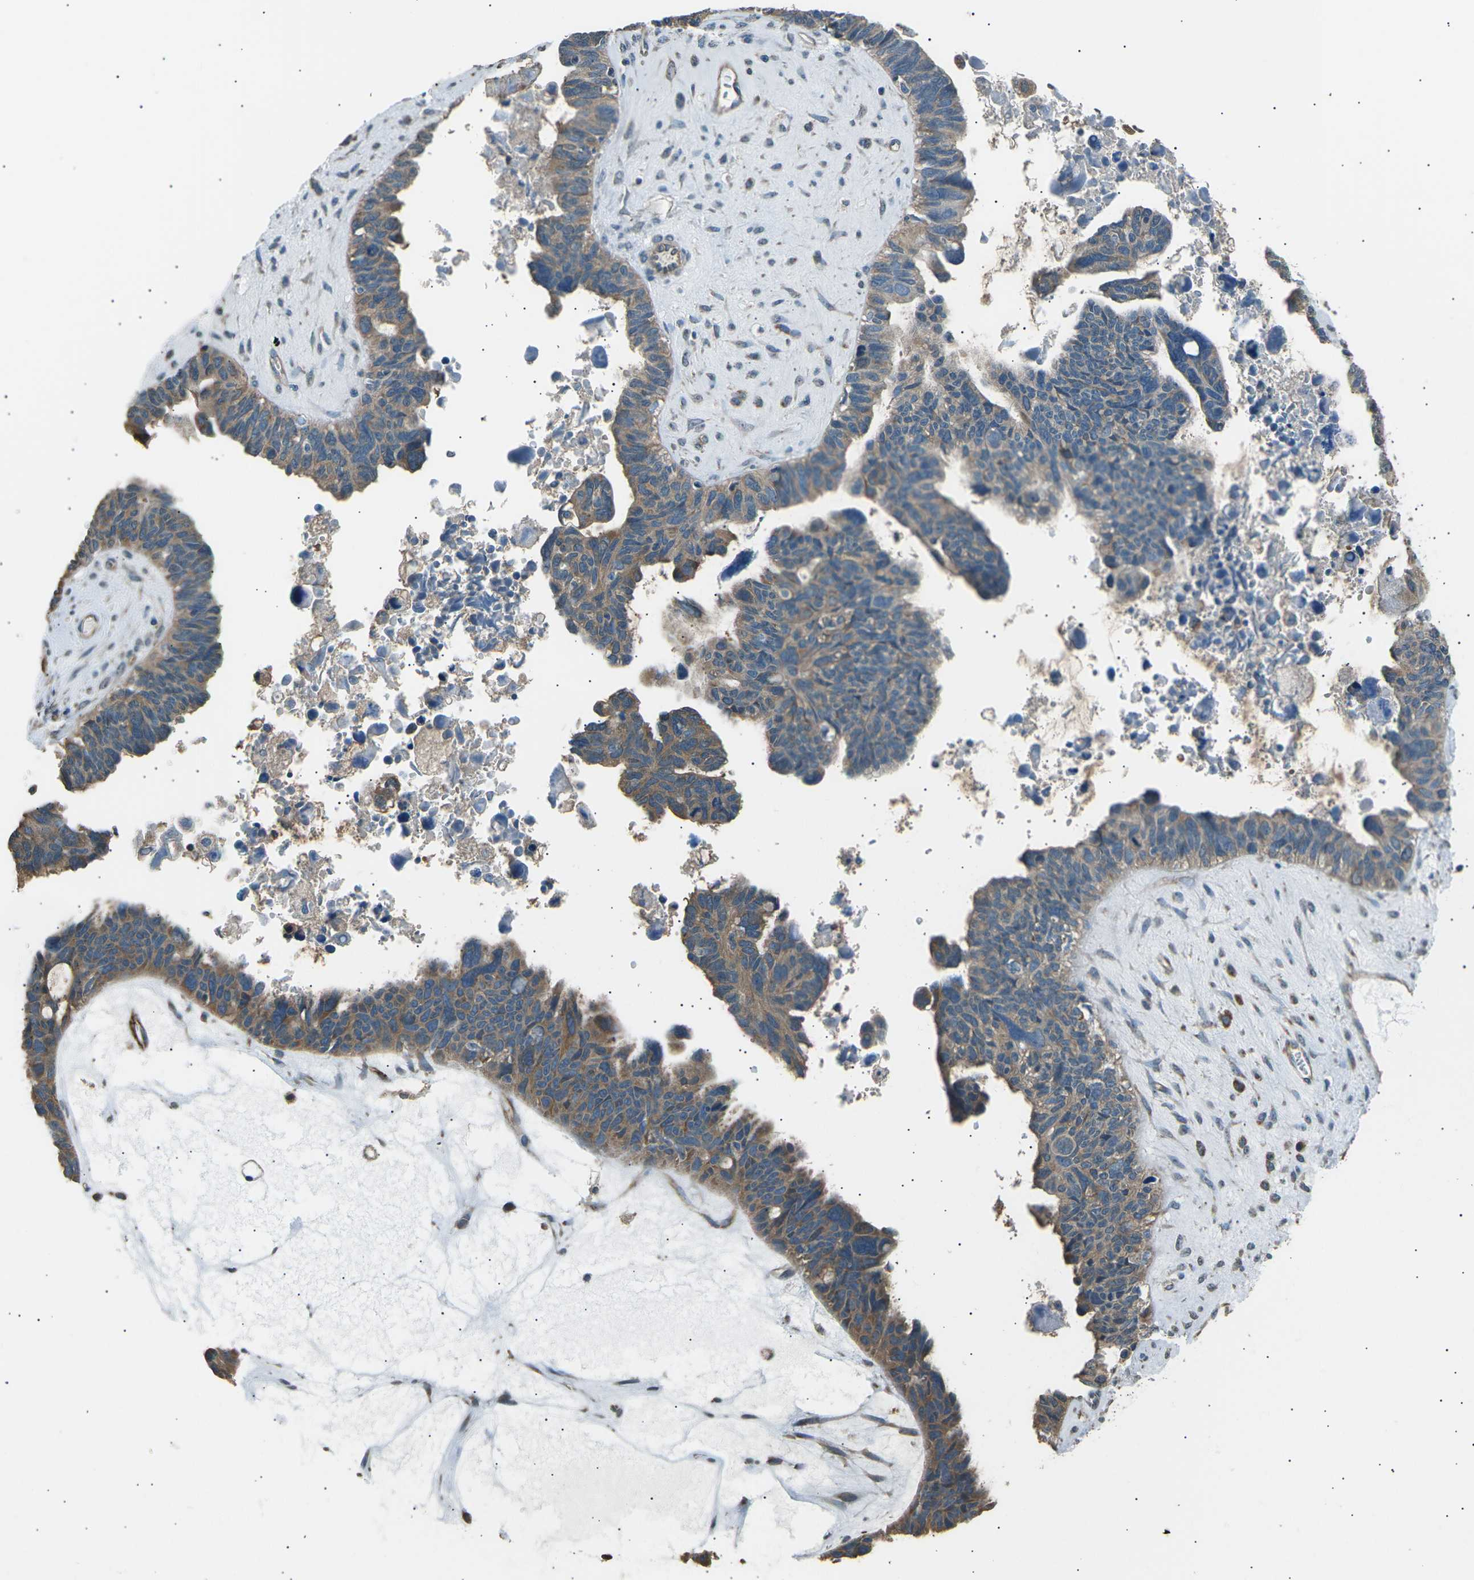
{"staining": {"intensity": "weak", "quantity": ">75%", "location": "cytoplasmic/membranous"}, "tissue": "ovarian cancer", "cell_type": "Tumor cells", "image_type": "cancer", "snomed": [{"axis": "morphology", "description": "Cystadenocarcinoma, serous, NOS"}, {"axis": "topography", "description": "Ovary"}], "caption": "IHC of human serous cystadenocarcinoma (ovarian) reveals low levels of weak cytoplasmic/membranous expression in about >75% of tumor cells.", "gene": "SLK", "patient": {"sex": "female", "age": 79}}